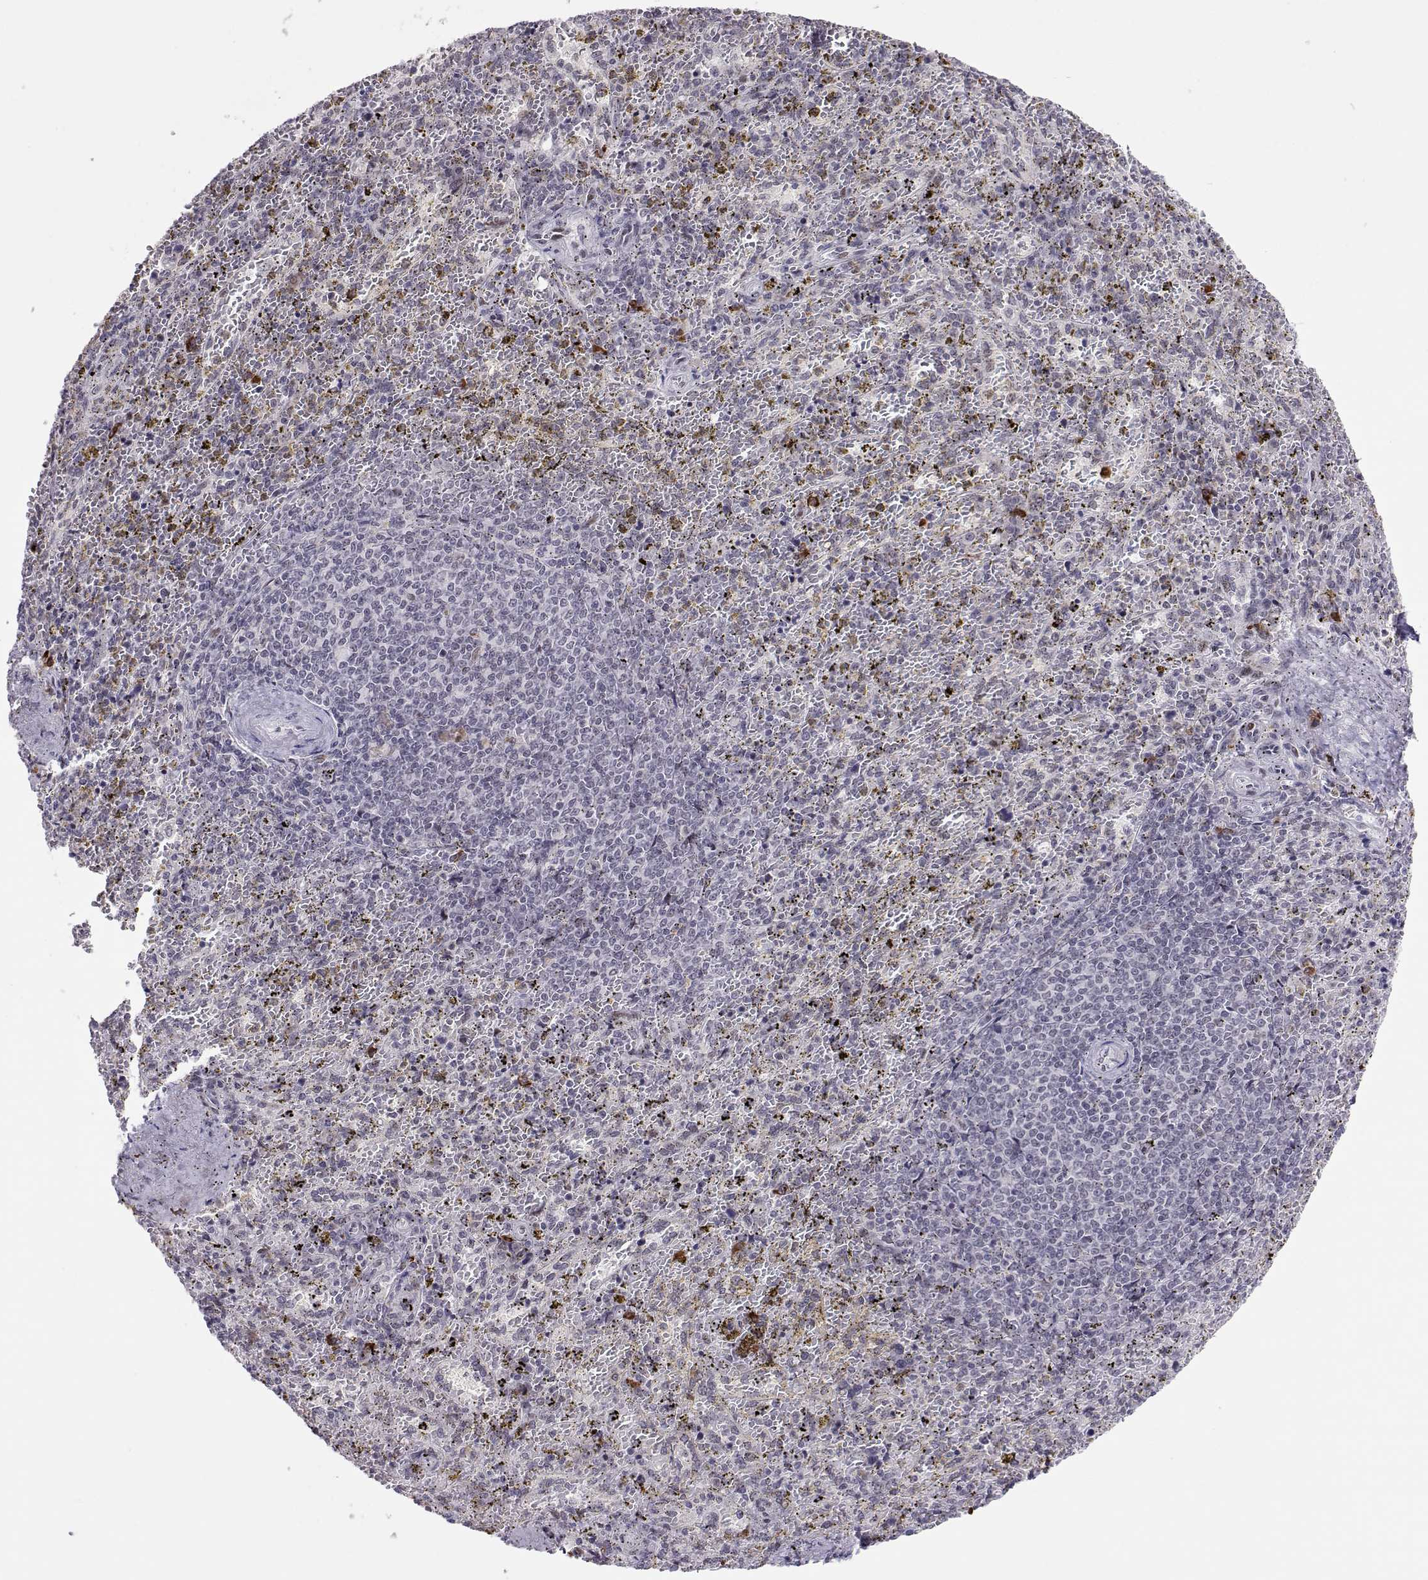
{"staining": {"intensity": "weak", "quantity": "<25%", "location": "nuclear"}, "tissue": "spleen", "cell_type": "Cells in red pulp", "image_type": "normal", "snomed": [{"axis": "morphology", "description": "Normal tissue, NOS"}, {"axis": "topography", "description": "Spleen"}], "caption": "High power microscopy image of an immunohistochemistry micrograph of normal spleen, revealing no significant expression in cells in red pulp. The staining is performed using DAB brown chromogen with nuclei counter-stained in using hematoxylin.", "gene": "SIX6", "patient": {"sex": "female", "age": 50}}